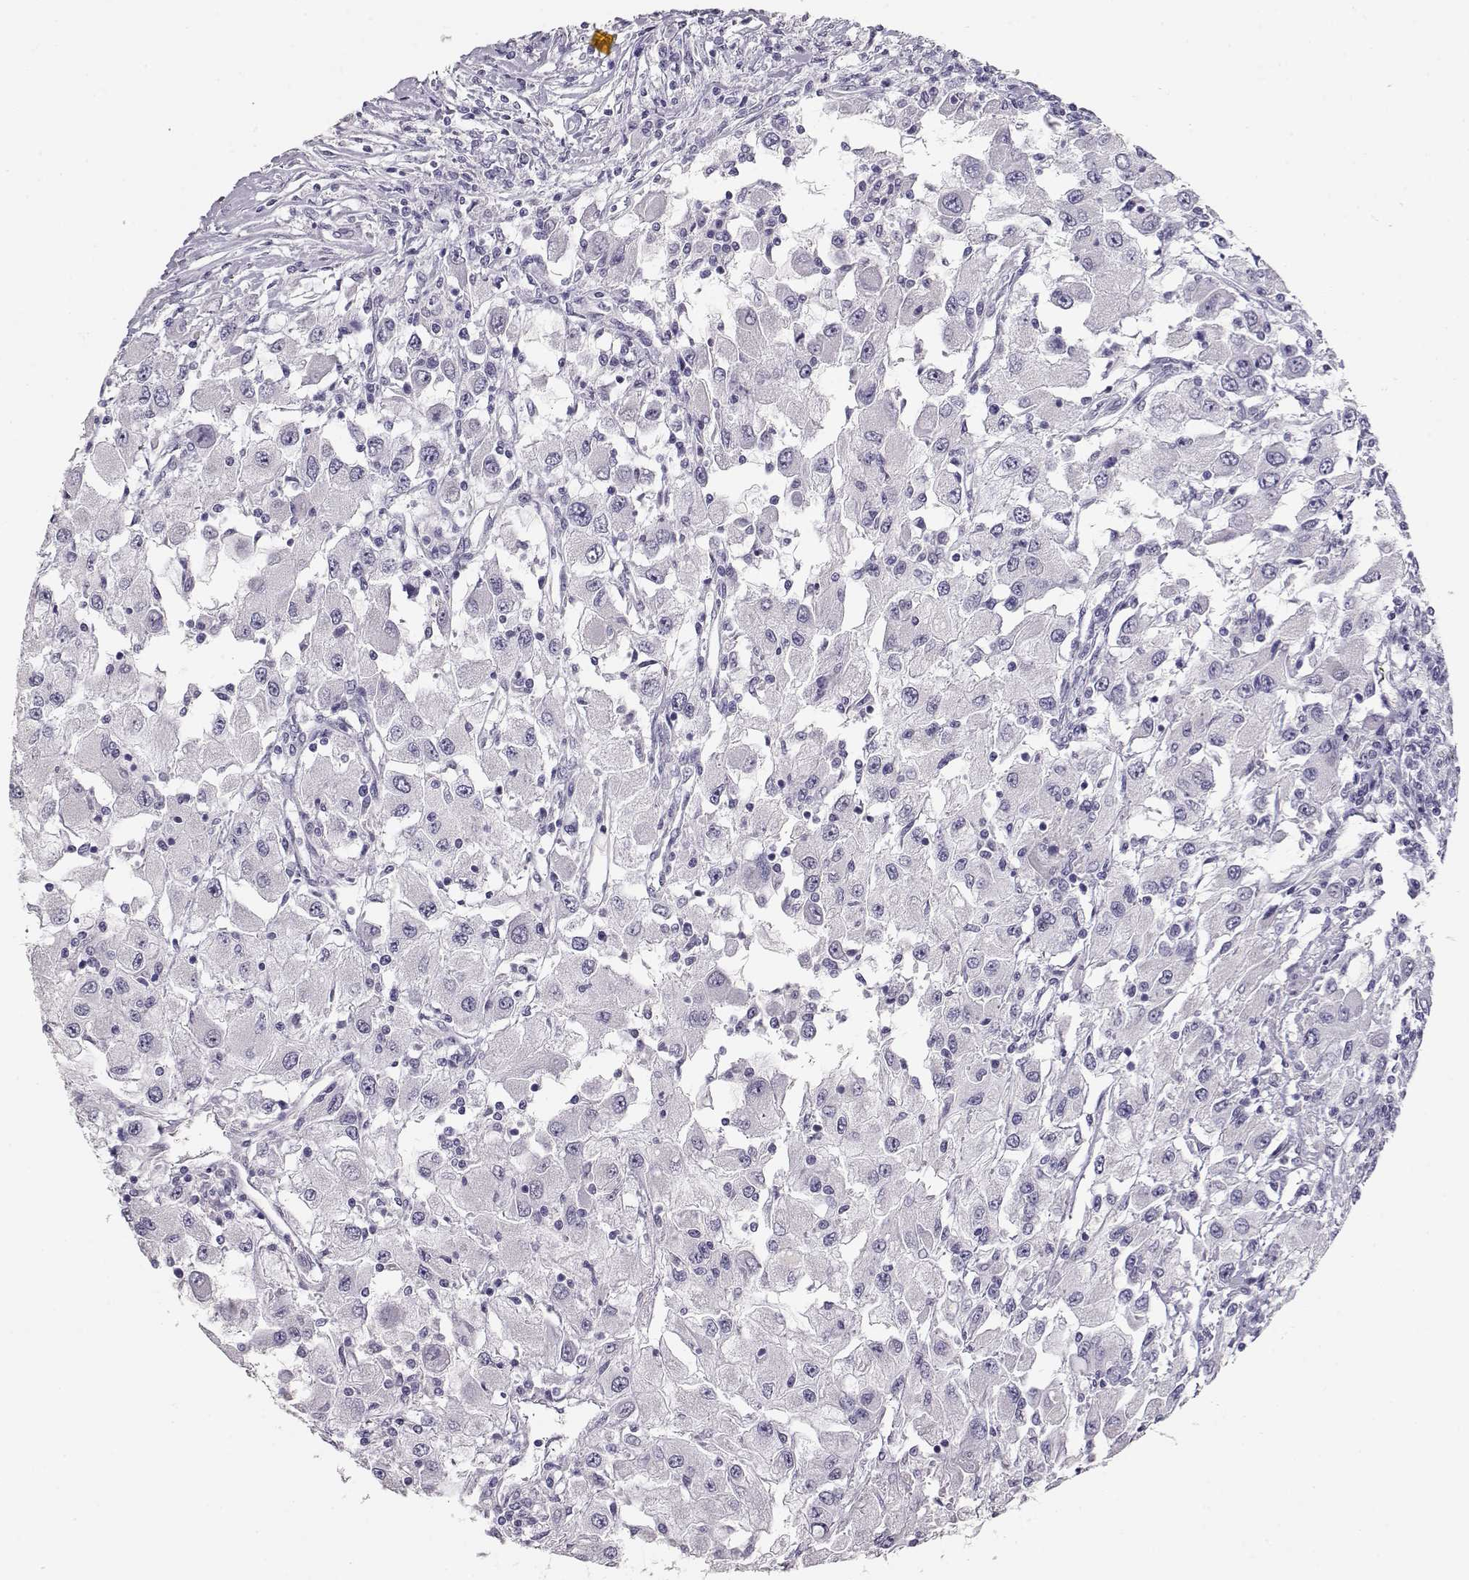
{"staining": {"intensity": "negative", "quantity": "none", "location": "none"}, "tissue": "renal cancer", "cell_type": "Tumor cells", "image_type": "cancer", "snomed": [{"axis": "morphology", "description": "Adenocarcinoma, NOS"}, {"axis": "topography", "description": "Kidney"}], "caption": "Tumor cells are negative for brown protein staining in adenocarcinoma (renal). Nuclei are stained in blue.", "gene": "MAGEC1", "patient": {"sex": "female", "age": 67}}